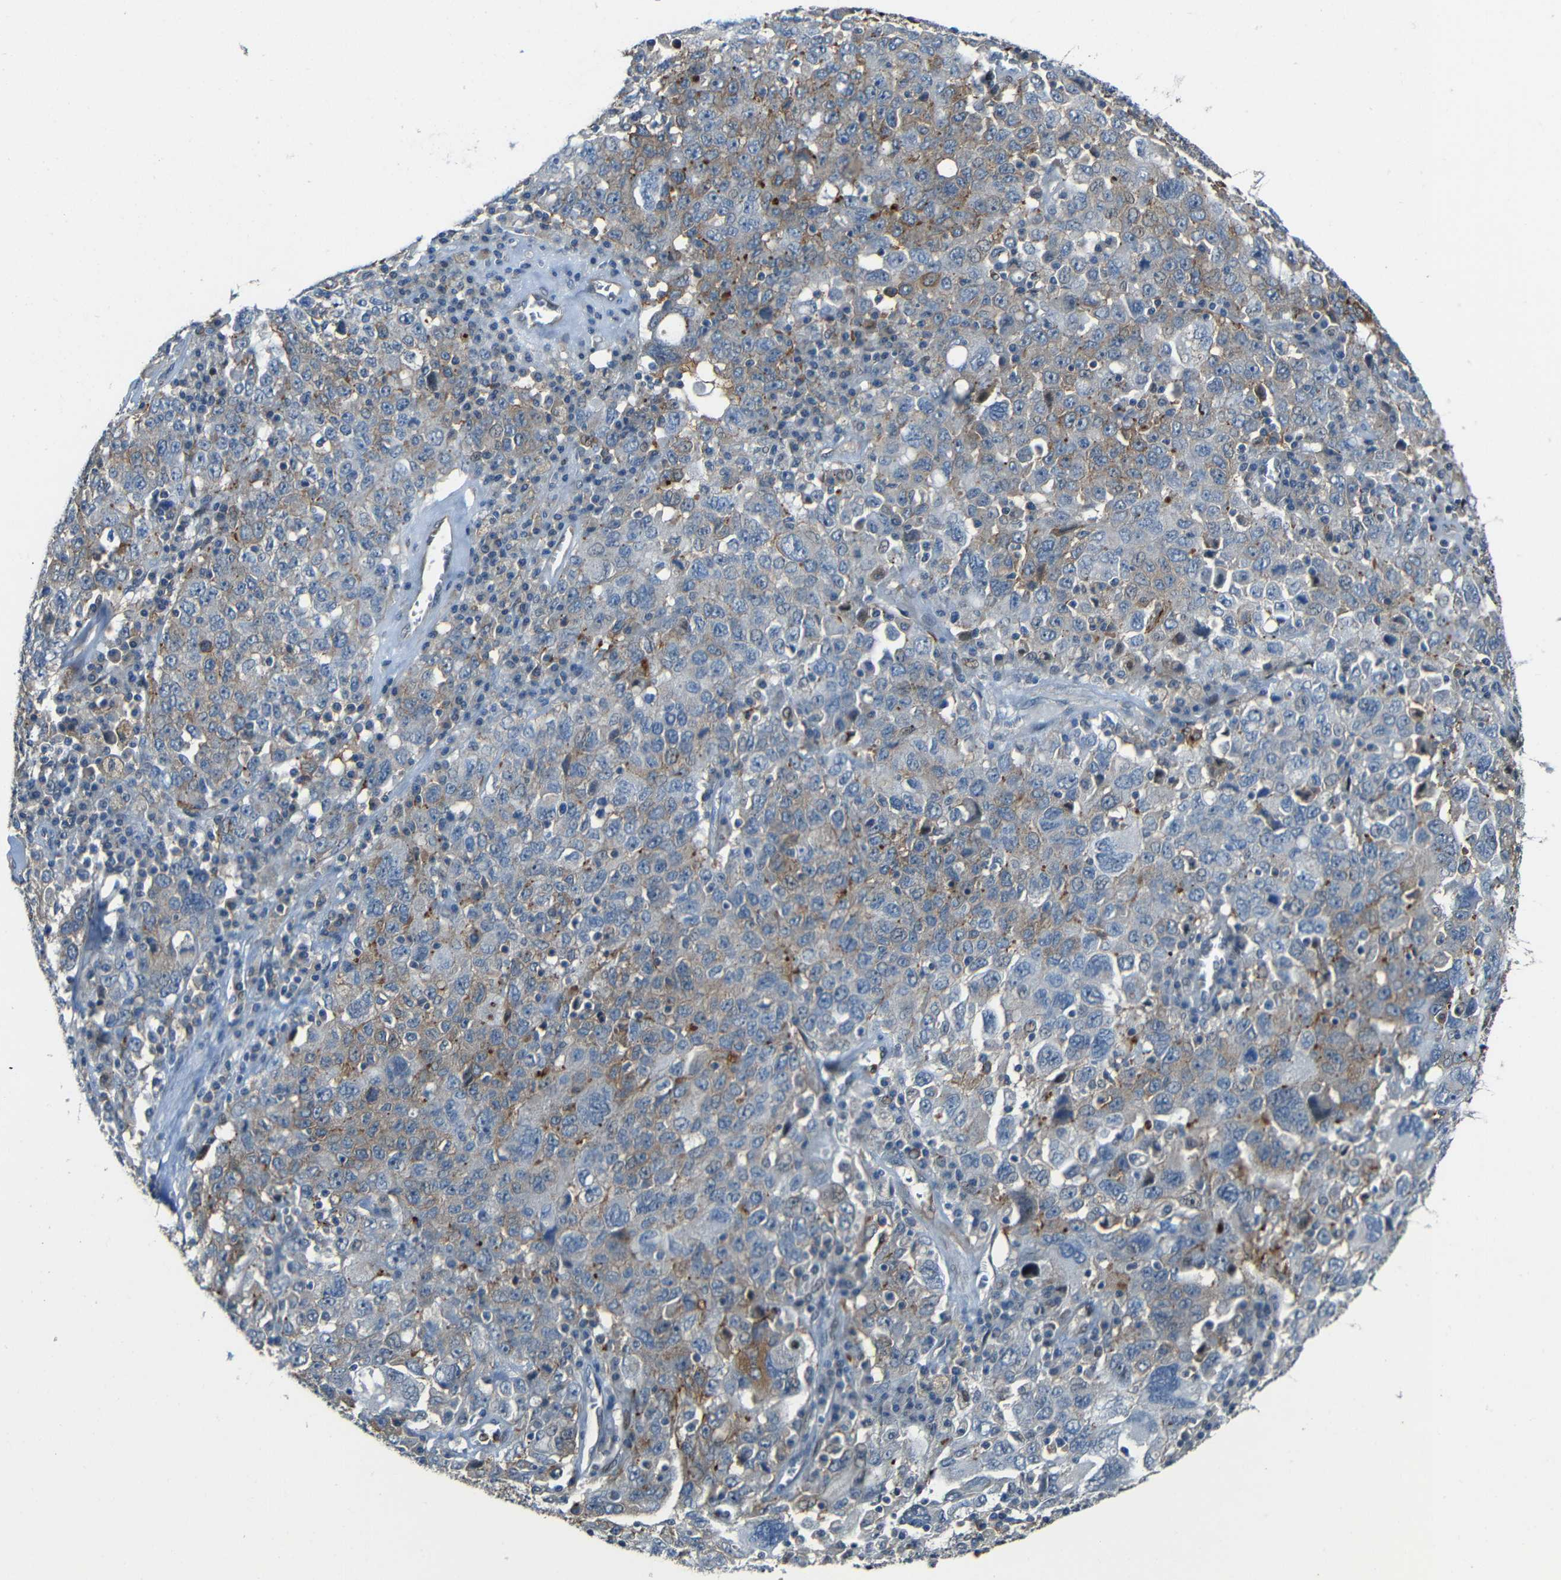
{"staining": {"intensity": "moderate", "quantity": "25%-75%", "location": "cytoplasmic/membranous"}, "tissue": "ovarian cancer", "cell_type": "Tumor cells", "image_type": "cancer", "snomed": [{"axis": "morphology", "description": "Carcinoma, endometroid"}, {"axis": "topography", "description": "Ovary"}], "caption": "Protein expression analysis of human ovarian cancer (endometroid carcinoma) reveals moderate cytoplasmic/membranous staining in about 25%-75% of tumor cells.", "gene": "DNAJC5", "patient": {"sex": "female", "age": 62}}